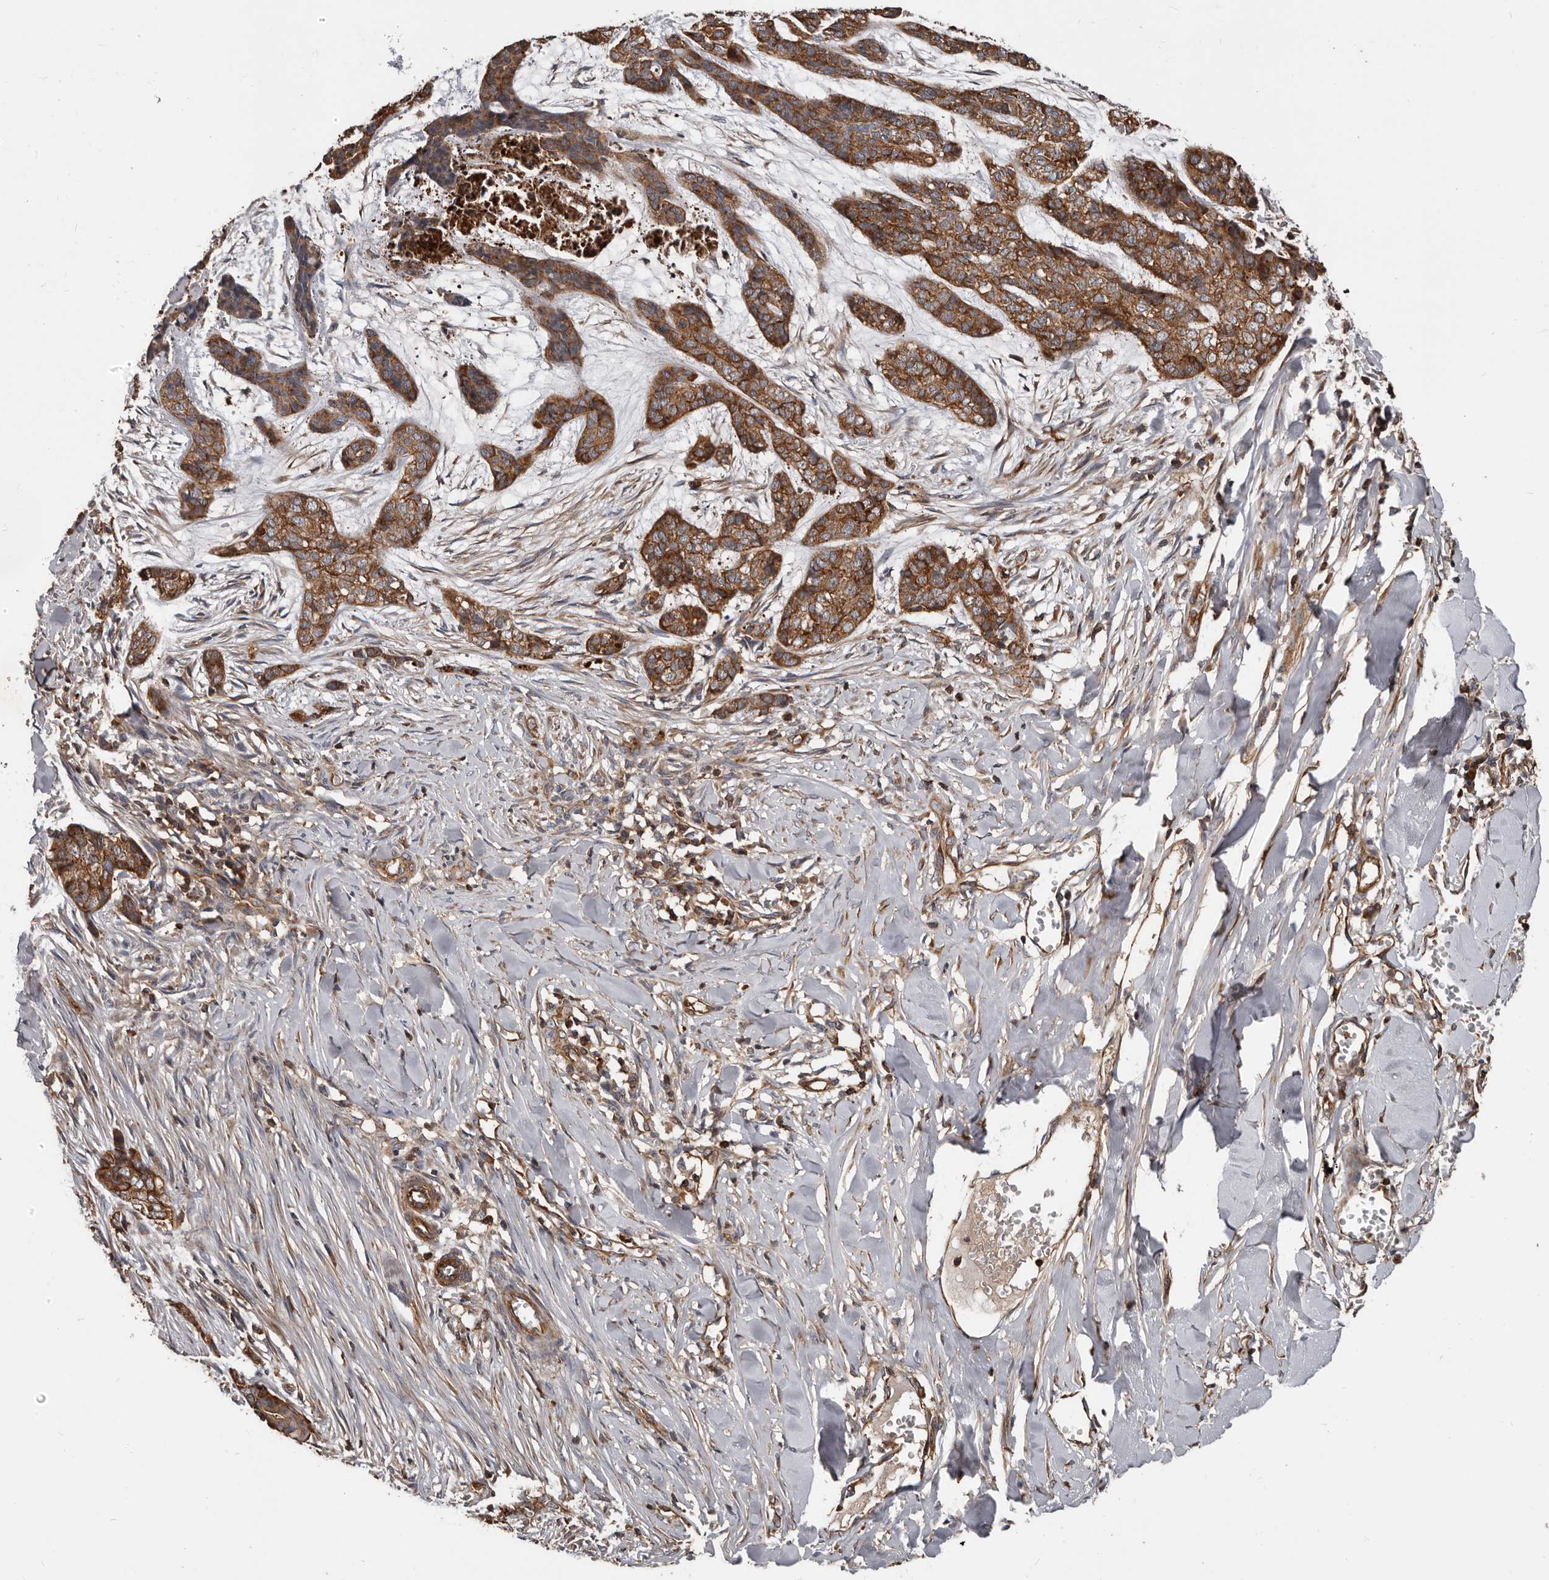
{"staining": {"intensity": "strong", "quantity": ">75%", "location": "cytoplasmic/membranous"}, "tissue": "skin cancer", "cell_type": "Tumor cells", "image_type": "cancer", "snomed": [{"axis": "morphology", "description": "Basal cell carcinoma"}, {"axis": "topography", "description": "Skin"}], "caption": "Protein staining reveals strong cytoplasmic/membranous expression in about >75% of tumor cells in skin cancer.", "gene": "PNRC2", "patient": {"sex": "female", "age": 64}}